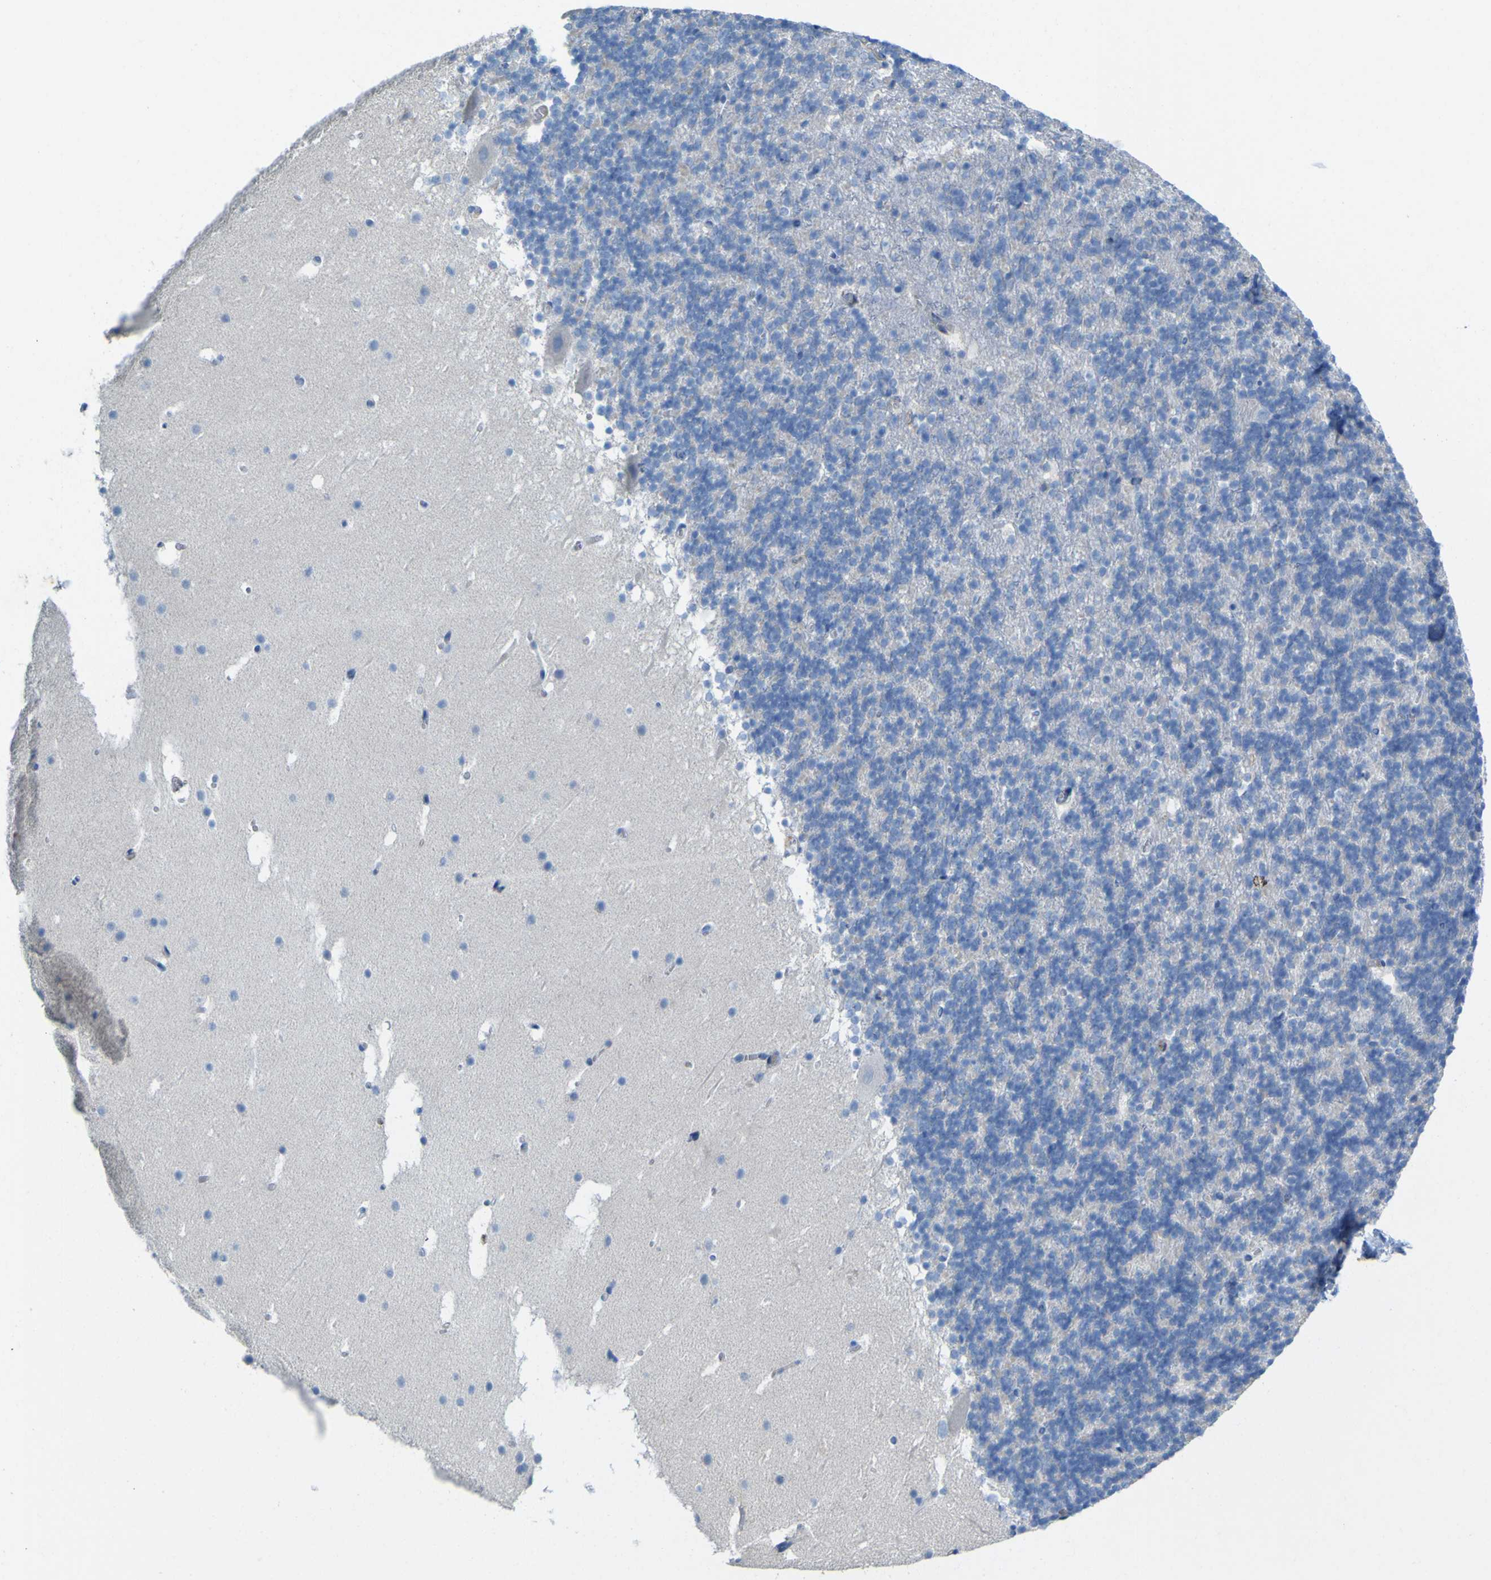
{"staining": {"intensity": "negative", "quantity": "none", "location": "none"}, "tissue": "cerebellum", "cell_type": "Cells in granular layer", "image_type": "normal", "snomed": [{"axis": "morphology", "description": "Normal tissue, NOS"}, {"axis": "topography", "description": "Cerebellum"}], "caption": "A high-resolution histopathology image shows immunohistochemistry (IHC) staining of benign cerebellum, which shows no significant positivity in cells in granular layer.", "gene": "CD93", "patient": {"sex": "male", "age": 45}}